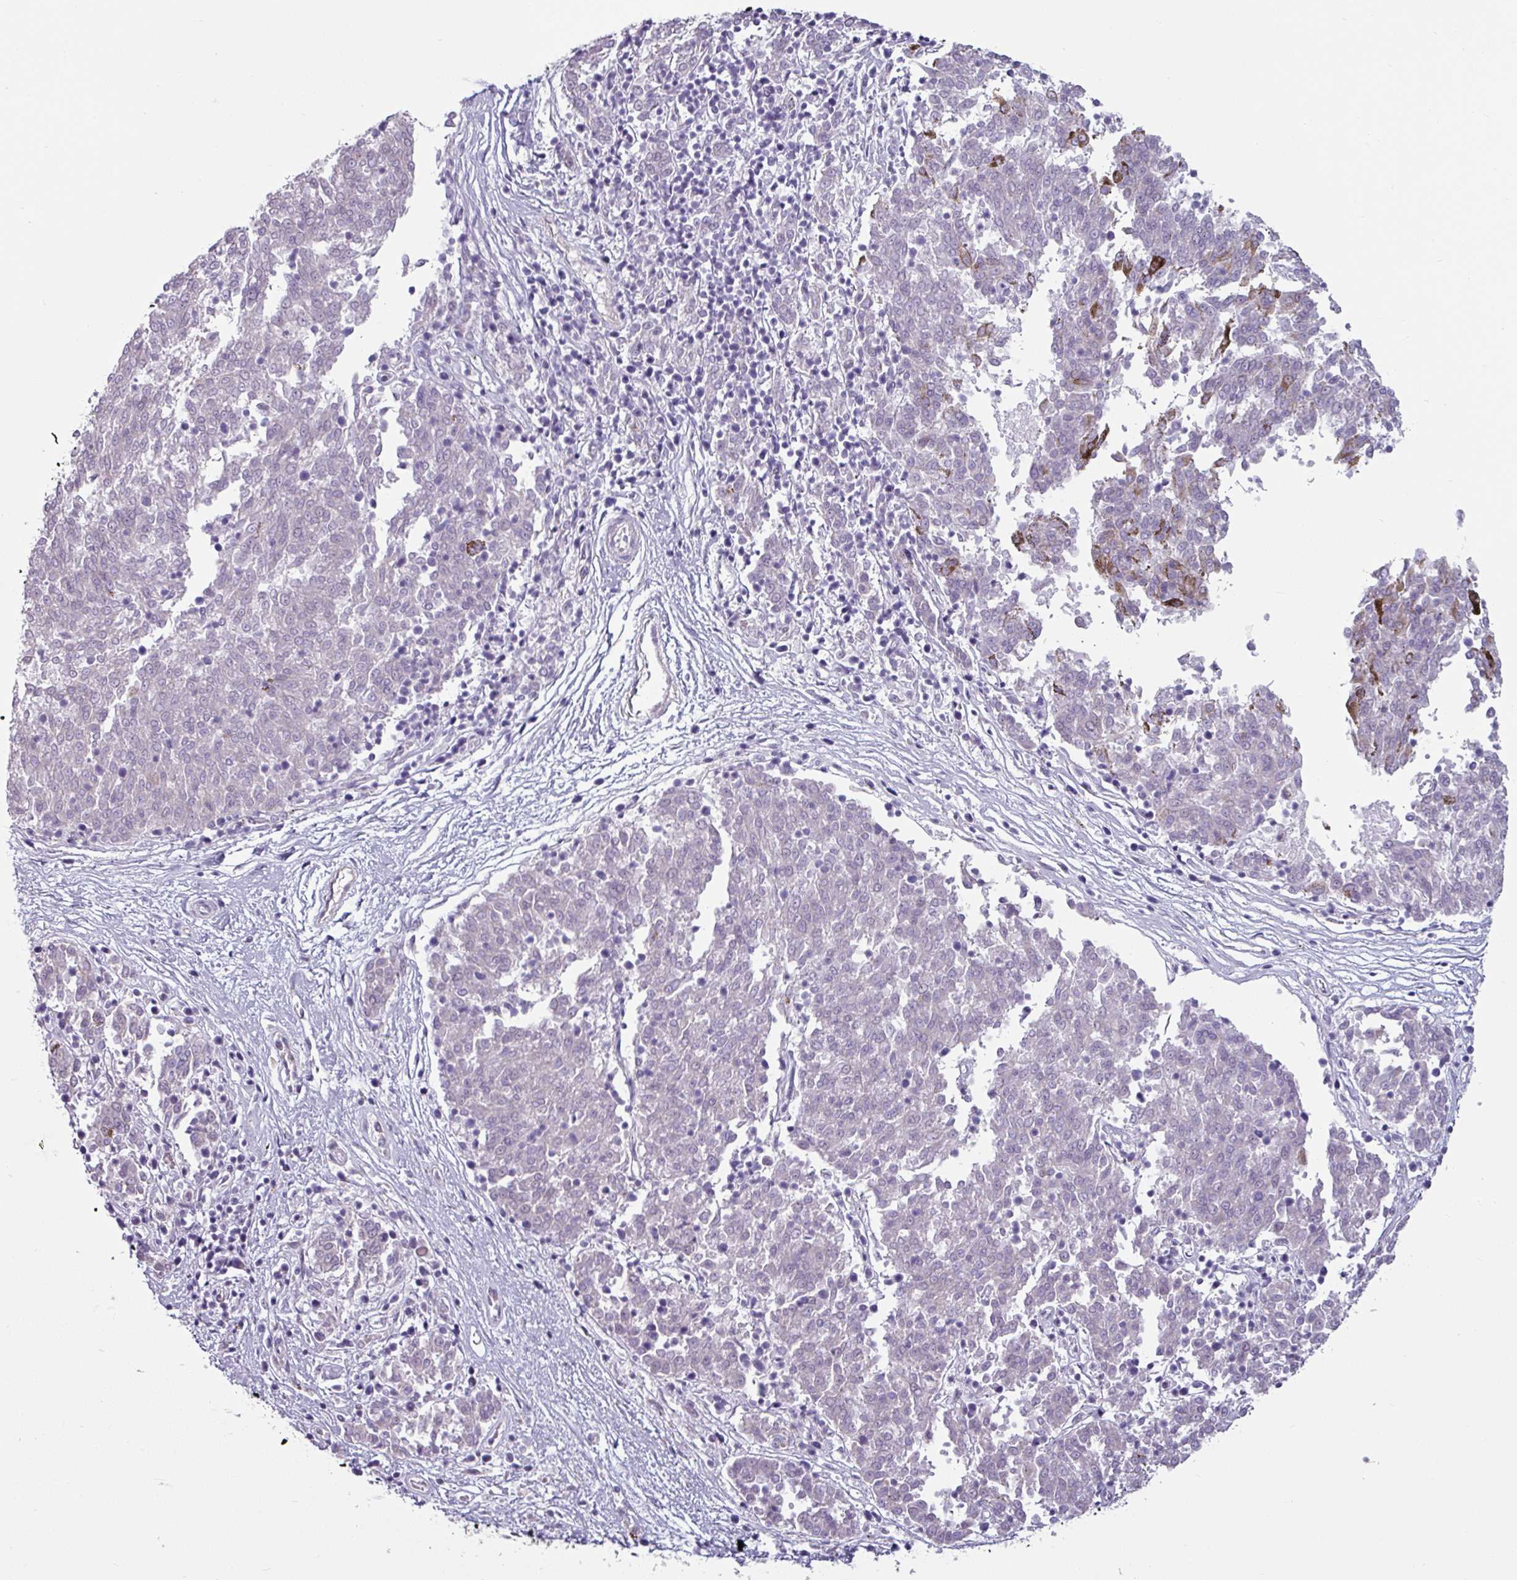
{"staining": {"intensity": "negative", "quantity": "none", "location": "none"}, "tissue": "melanoma", "cell_type": "Tumor cells", "image_type": "cancer", "snomed": [{"axis": "morphology", "description": "Malignant melanoma, NOS"}, {"axis": "topography", "description": "Skin"}], "caption": "There is no significant staining in tumor cells of melanoma.", "gene": "CLCA1", "patient": {"sex": "female", "age": 72}}